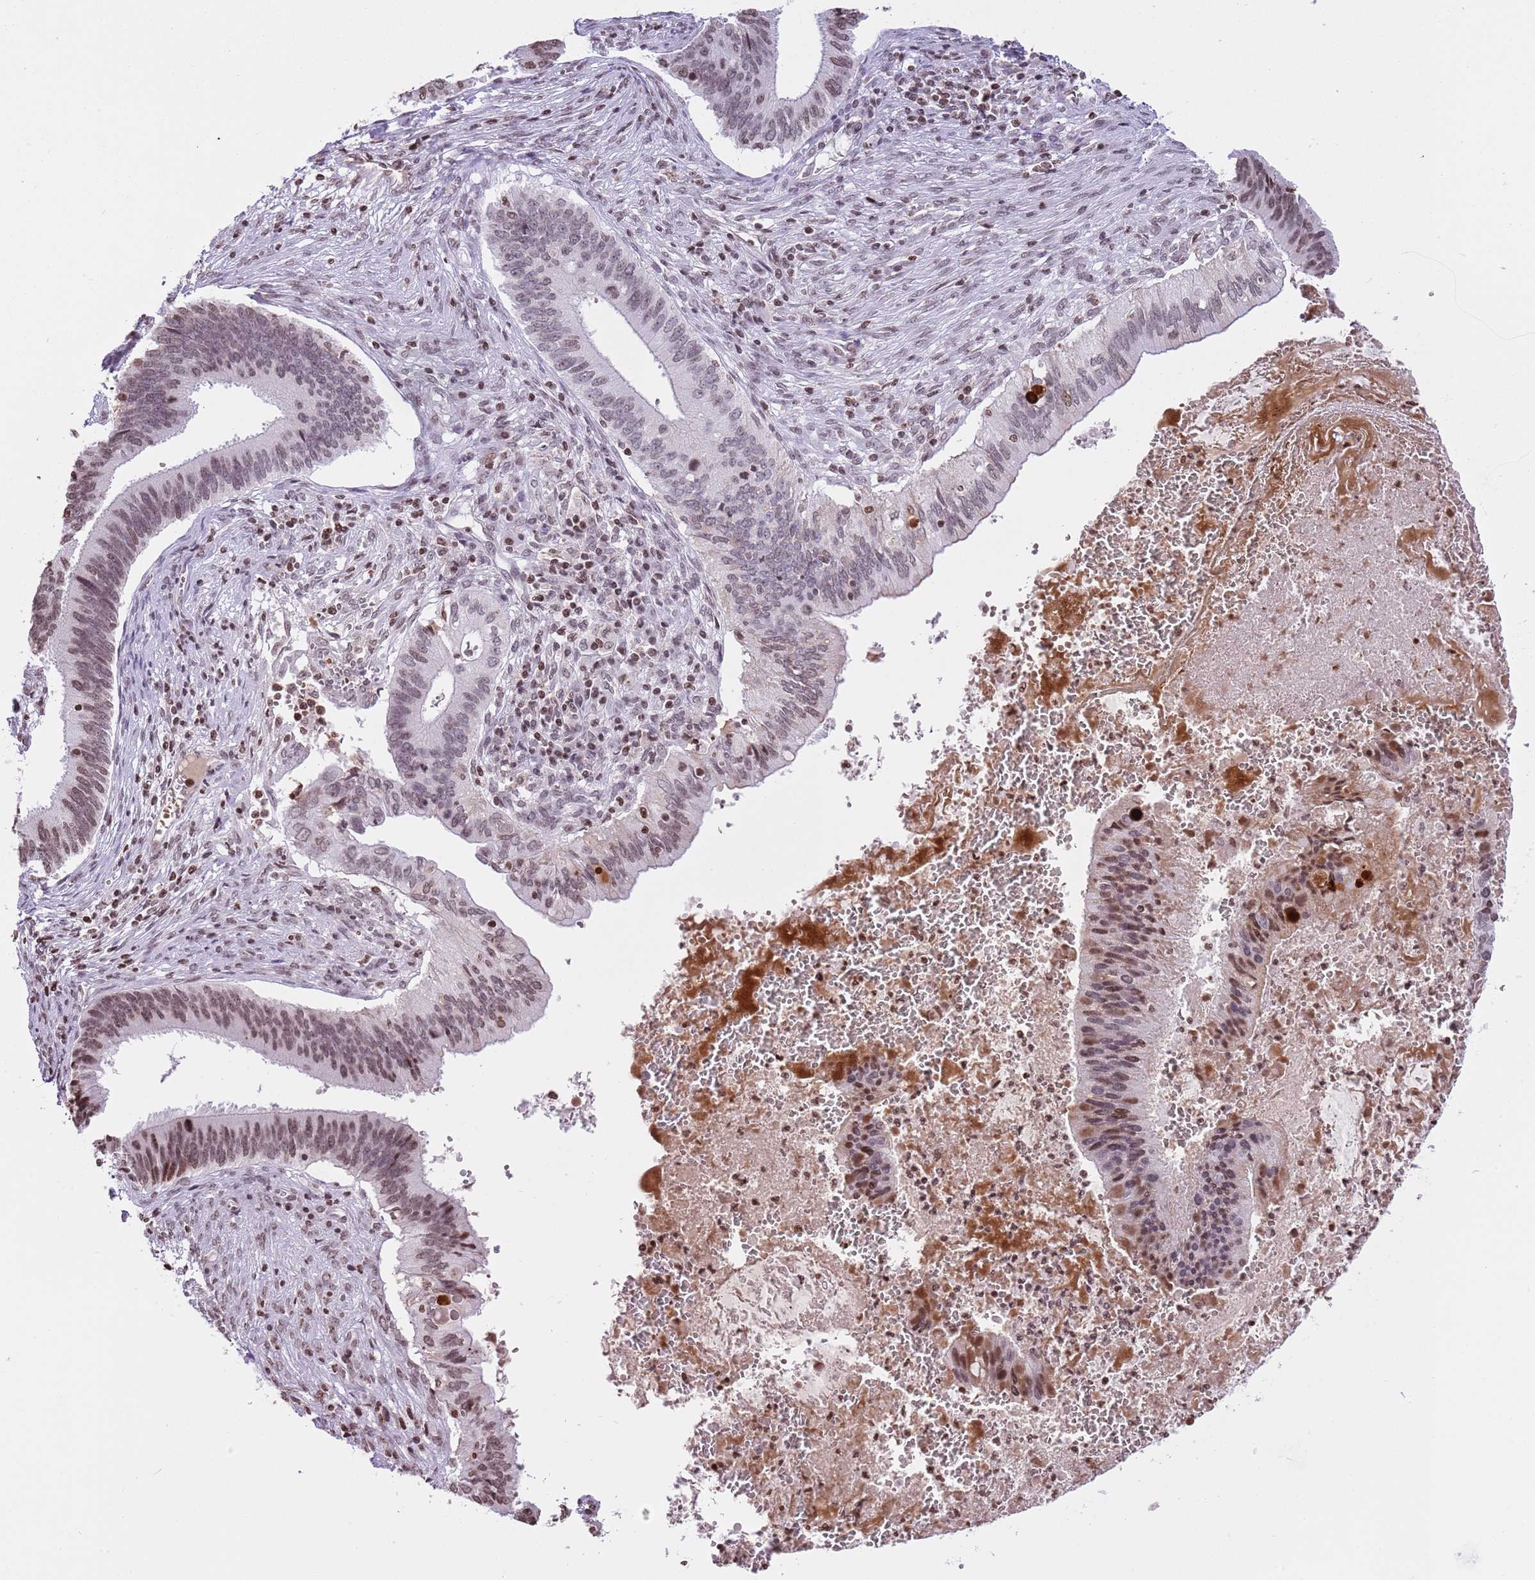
{"staining": {"intensity": "moderate", "quantity": "25%-75%", "location": "nuclear"}, "tissue": "cervical cancer", "cell_type": "Tumor cells", "image_type": "cancer", "snomed": [{"axis": "morphology", "description": "Adenocarcinoma, NOS"}, {"axis": "topography", "description": "Cervix"}], "caption": "Immunohistochemical staining of human adenocarcinoma (cervical) shows medium levels of moderate nuclear staining in approximately 25%-75% of tumor cells.", "gene": "KPNA3", "patient": {"sex": "female", "age": 42}}